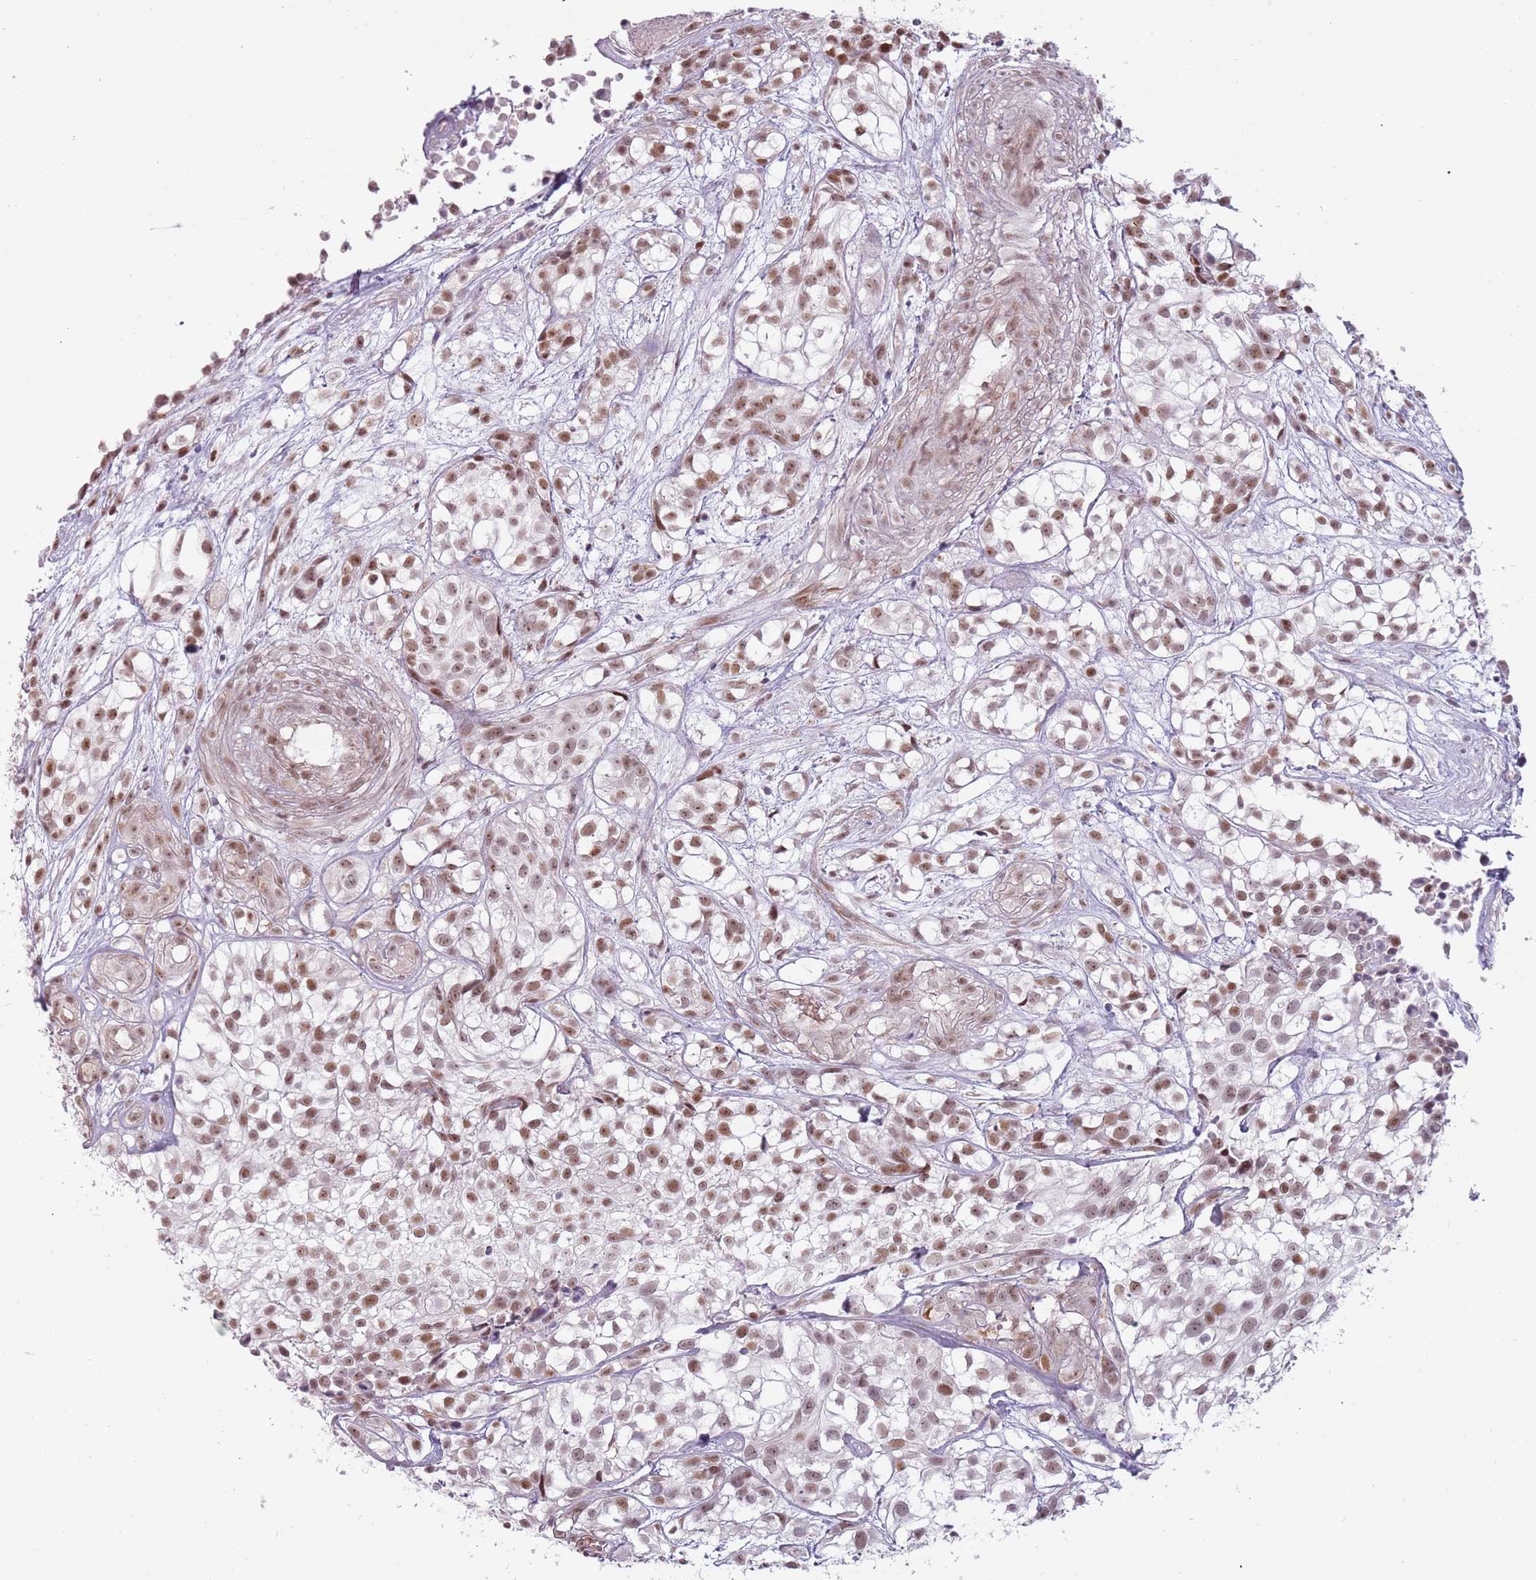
{"staining": {"intensity": "moderate", "quantity": ">75%", "location": "nuclear"}, "tissue": "urothelial cancer", "cell_type": "Tumor cells", "image_type": "cancer", "snomed": [{"axis": "morphology", "description": "Urothelial carcinoma, High grade"}, {"axis": "topography", "description": "Urinary bladder"}], "caption": "Protein expression analysis of human urothelial cancer reveals moderate nuclear positivity in about >75% of tumor cells.", "gene": "REXO4", "patient": {"sex": "male", "age": 56}}